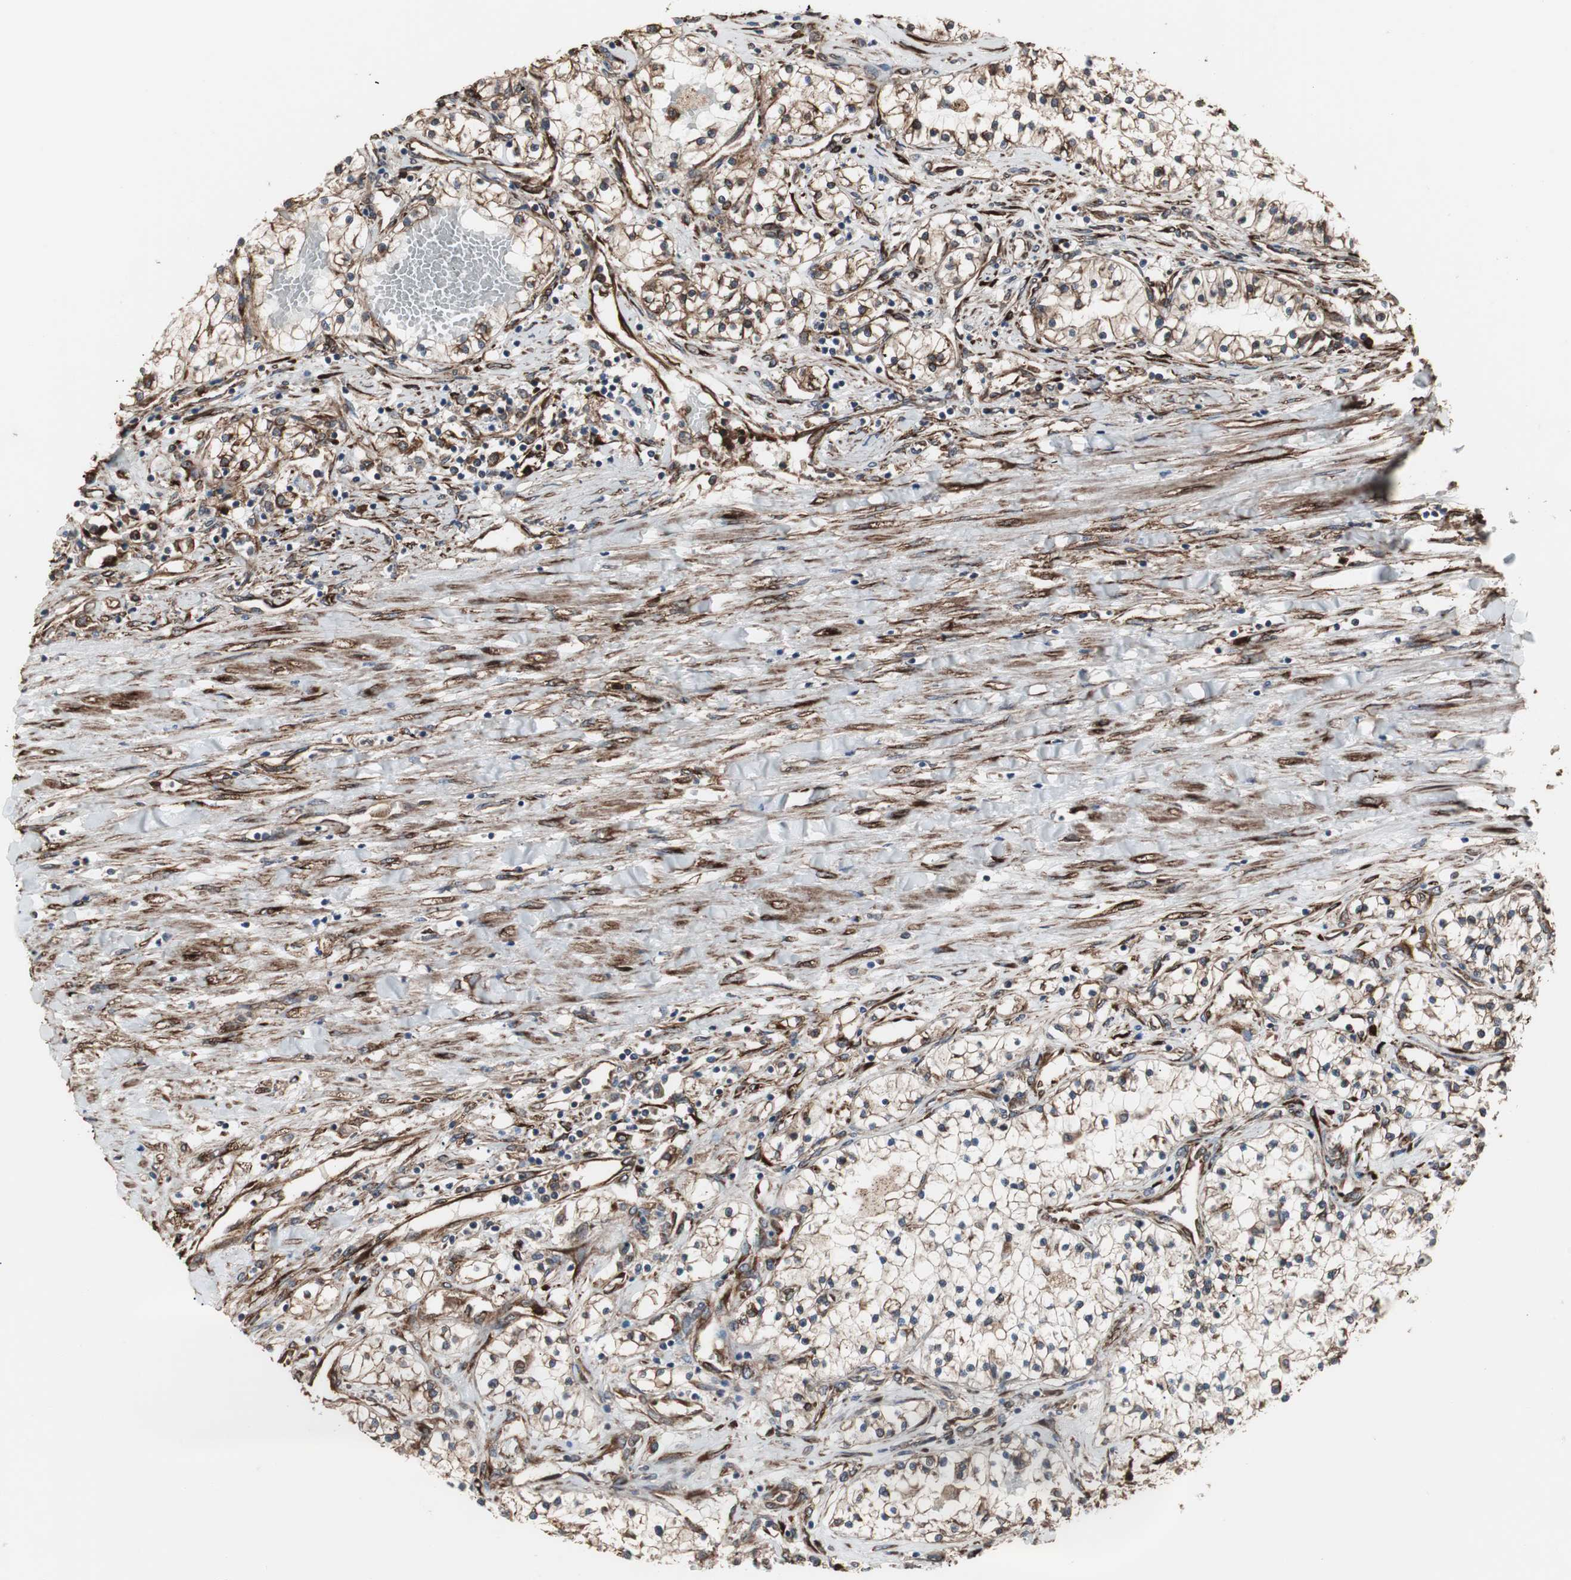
{"staining": {"intensity": "moderate", "quantity": ">75%", "location": "cytoplasmic/membranous"}, "tissue": "renal cancer", "cell_type": "Tumor cells", "image_type": "cancer", "snomed": [{"axis": "morphology", "description": "Adenocarcinoma, NOS"}, {"axis": "topography", "description": "Kidney"}], "caption": "This is a histology image of immunohistochemistry (IHC) staining of renal cancer, which shows moderate expression in the cytoplasmic/membranous of tumor cells.", "gene": "CALU", "patient": {"sex": "male", "age": 68}}